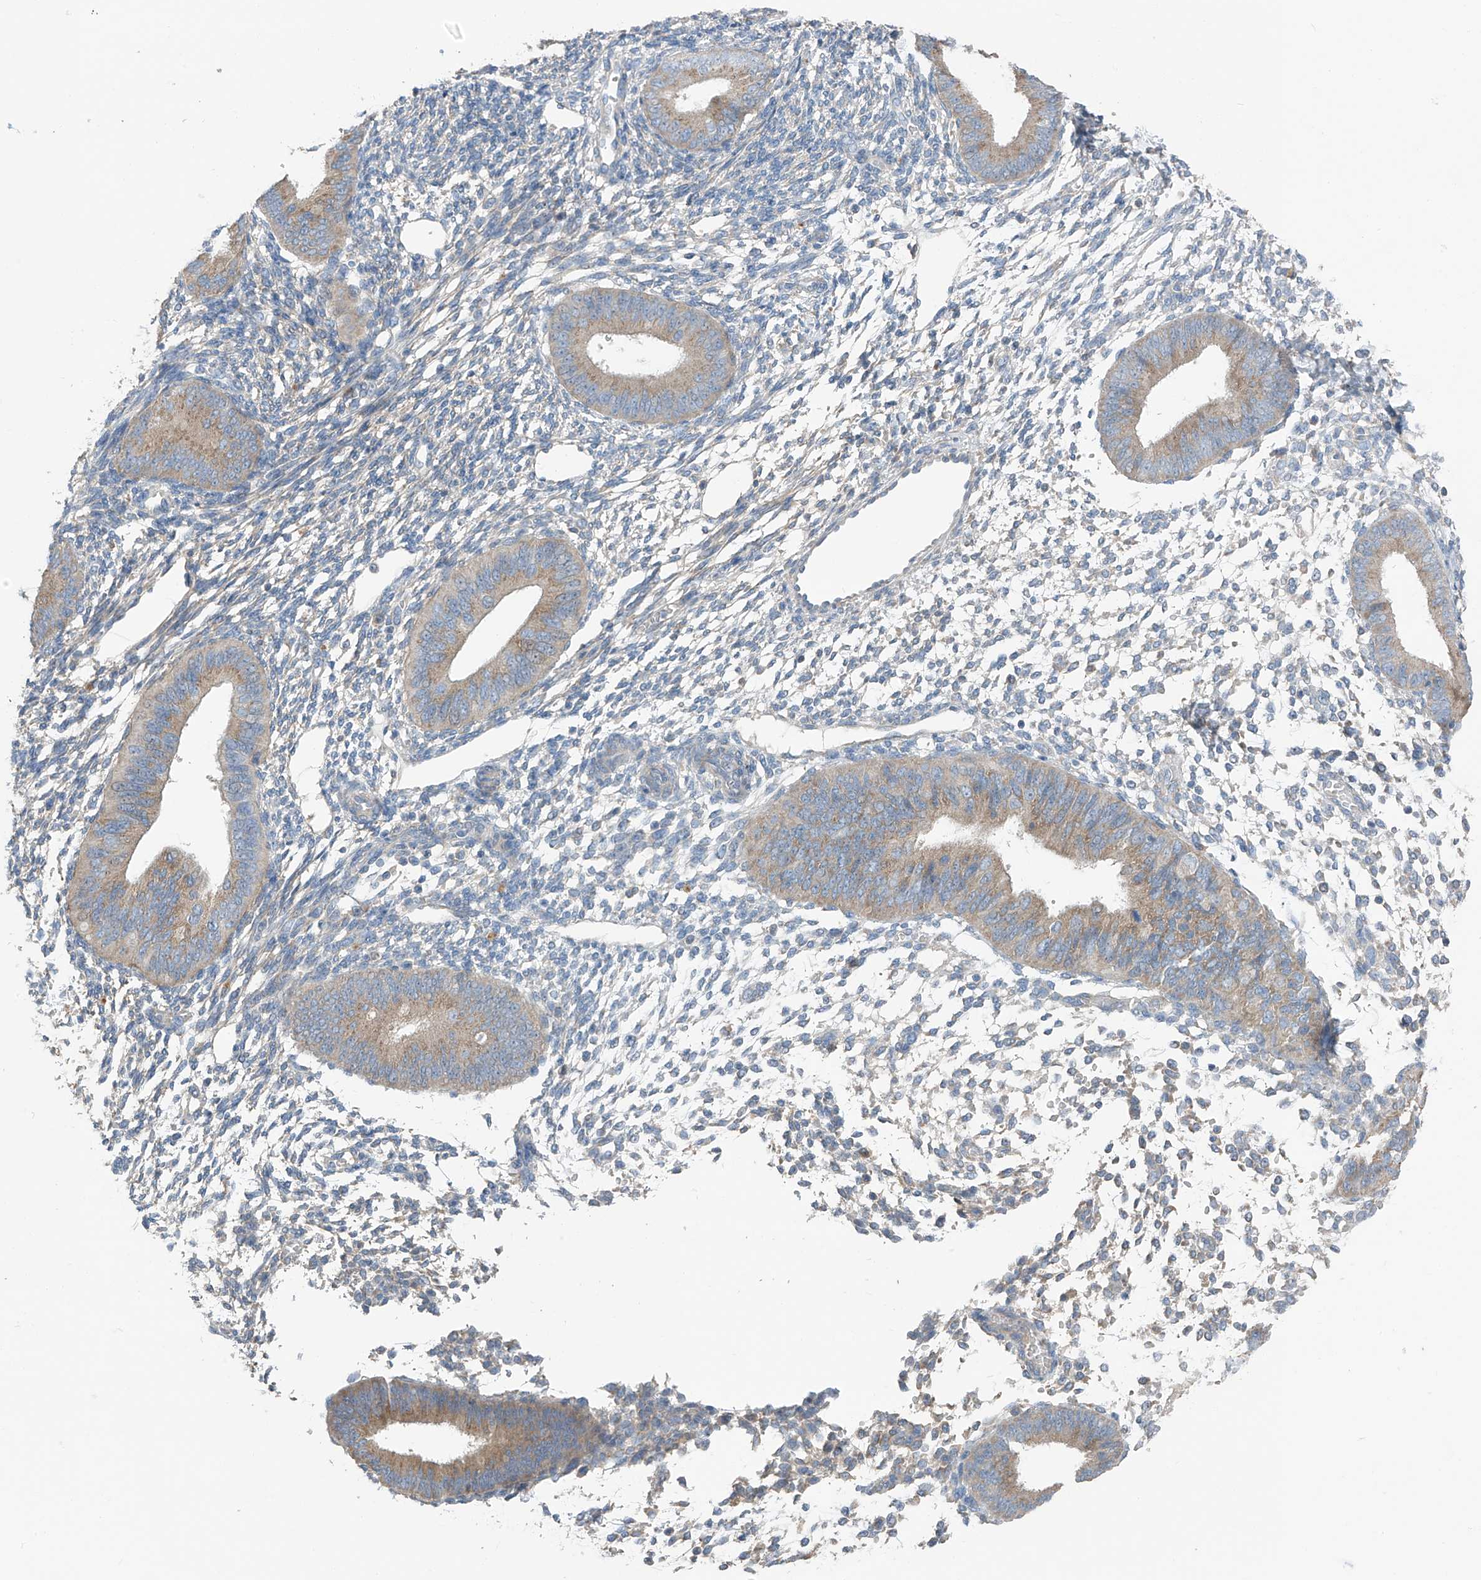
{"staining": {"intensity": "negative", "quantity": "none", "location": "none"}, "tissue": "endometrium", "cell_type": "Cells in endometrial stroma", "image_type": "normal", "snomed": [{"axis": "morphology", "description": "Normal tissue, NOS"}, {"axis": "topography", "description": "Uterus"}, {"axis": "topography", "description": "Endometrium"}], "caption": "Immunohistochemistry (IHC) of normal endometrium shows no positivity in cells in endometrial stroma.", "gene": "GALNTL6", "patient": {"sex": "female", "age": 48}}